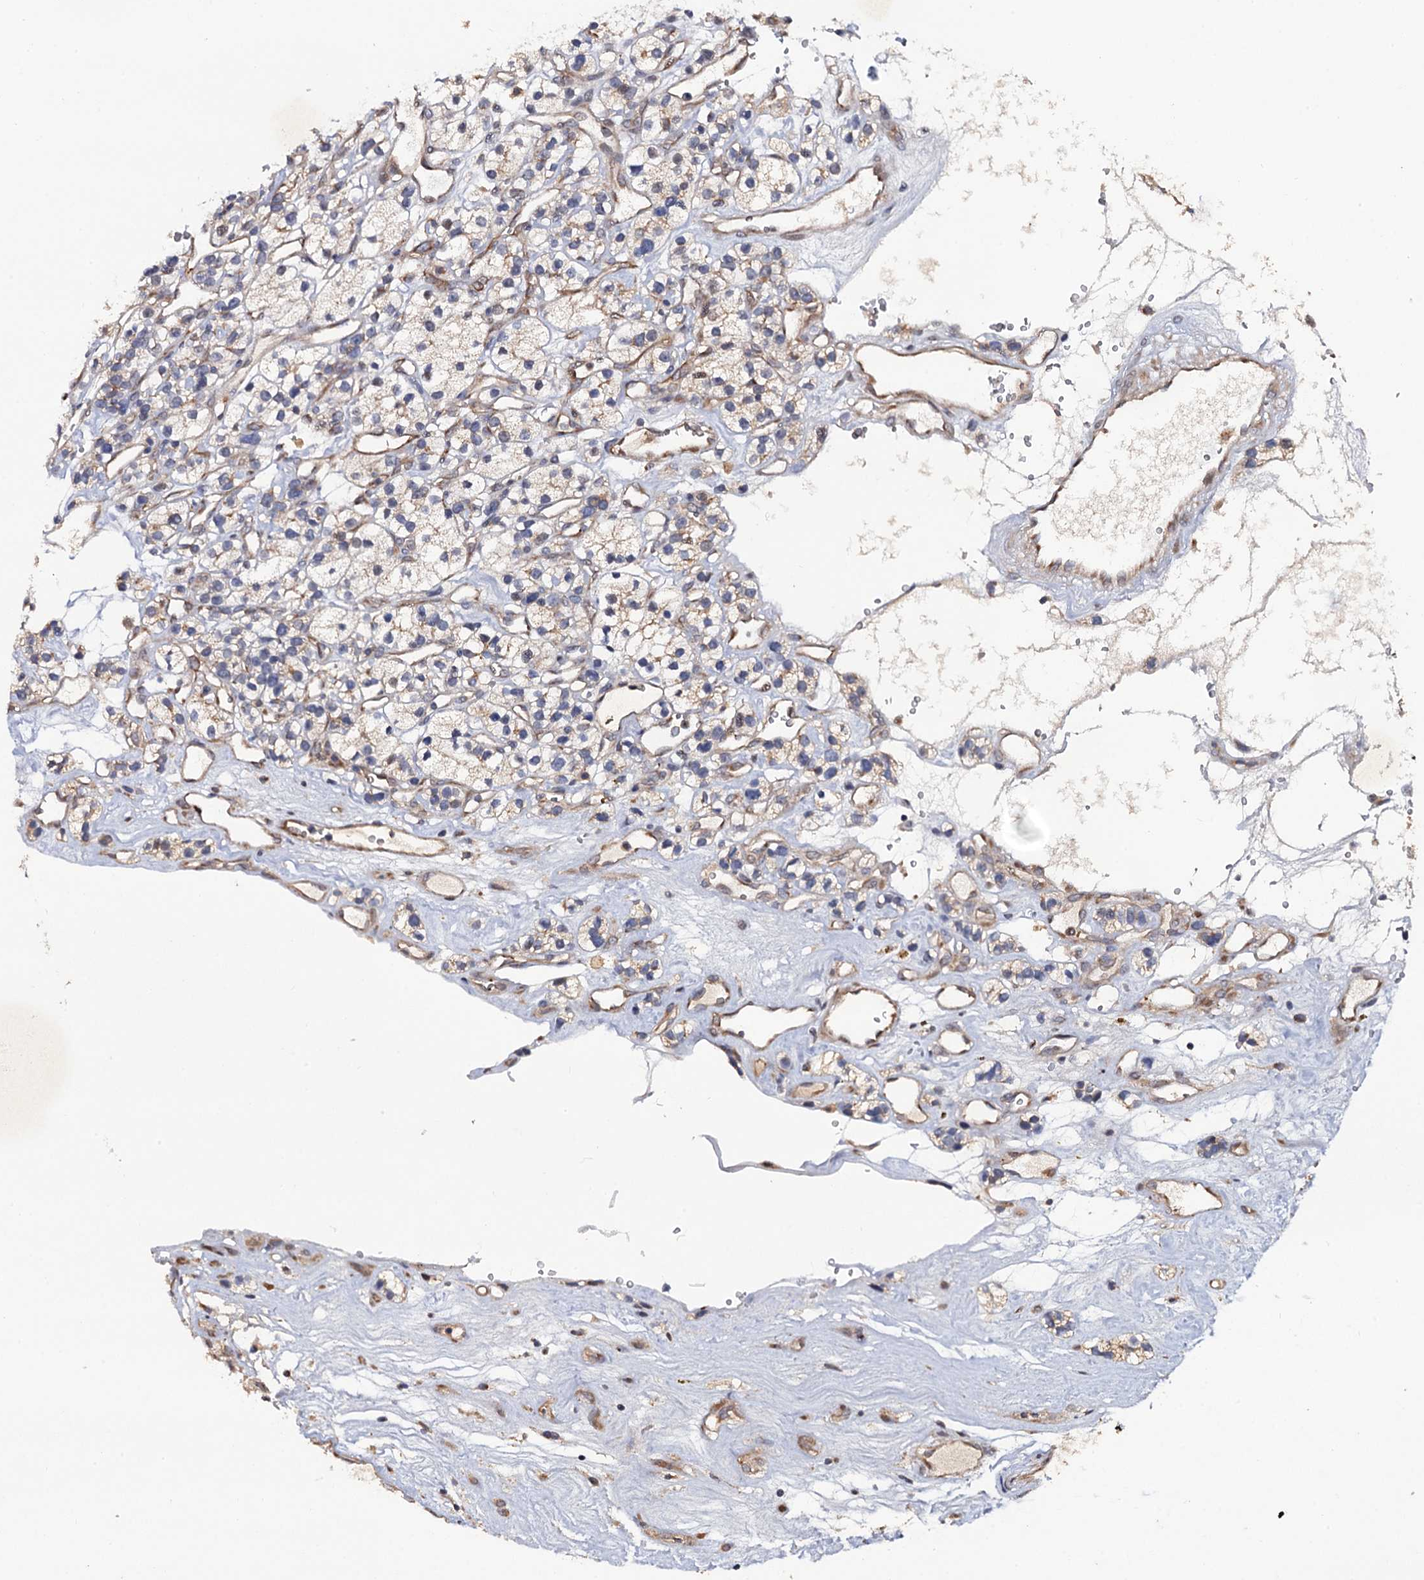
{"staining": {"intensity": "negative", "quantity": "none", "location": "none"}, "tissue": "renal cancer", "cell_type": "Tumor cells", "image_type": "cancer", "snomed": [{"axis": "morphology", "description": "Adenocarcinoma, NOS"}, {"axis": "topography", "description": "Kidney"}], "caption": "Immunohistochemistry (IHC) histopathology image of neoplastic tissue: human renal adenocarcinoma stained with DAB (3,3'-diaminobenzidine) reveals no significant protein expression in tumor cells.", "gene": "LRRC63", "patient": {"sex": "female", "age": 57}}